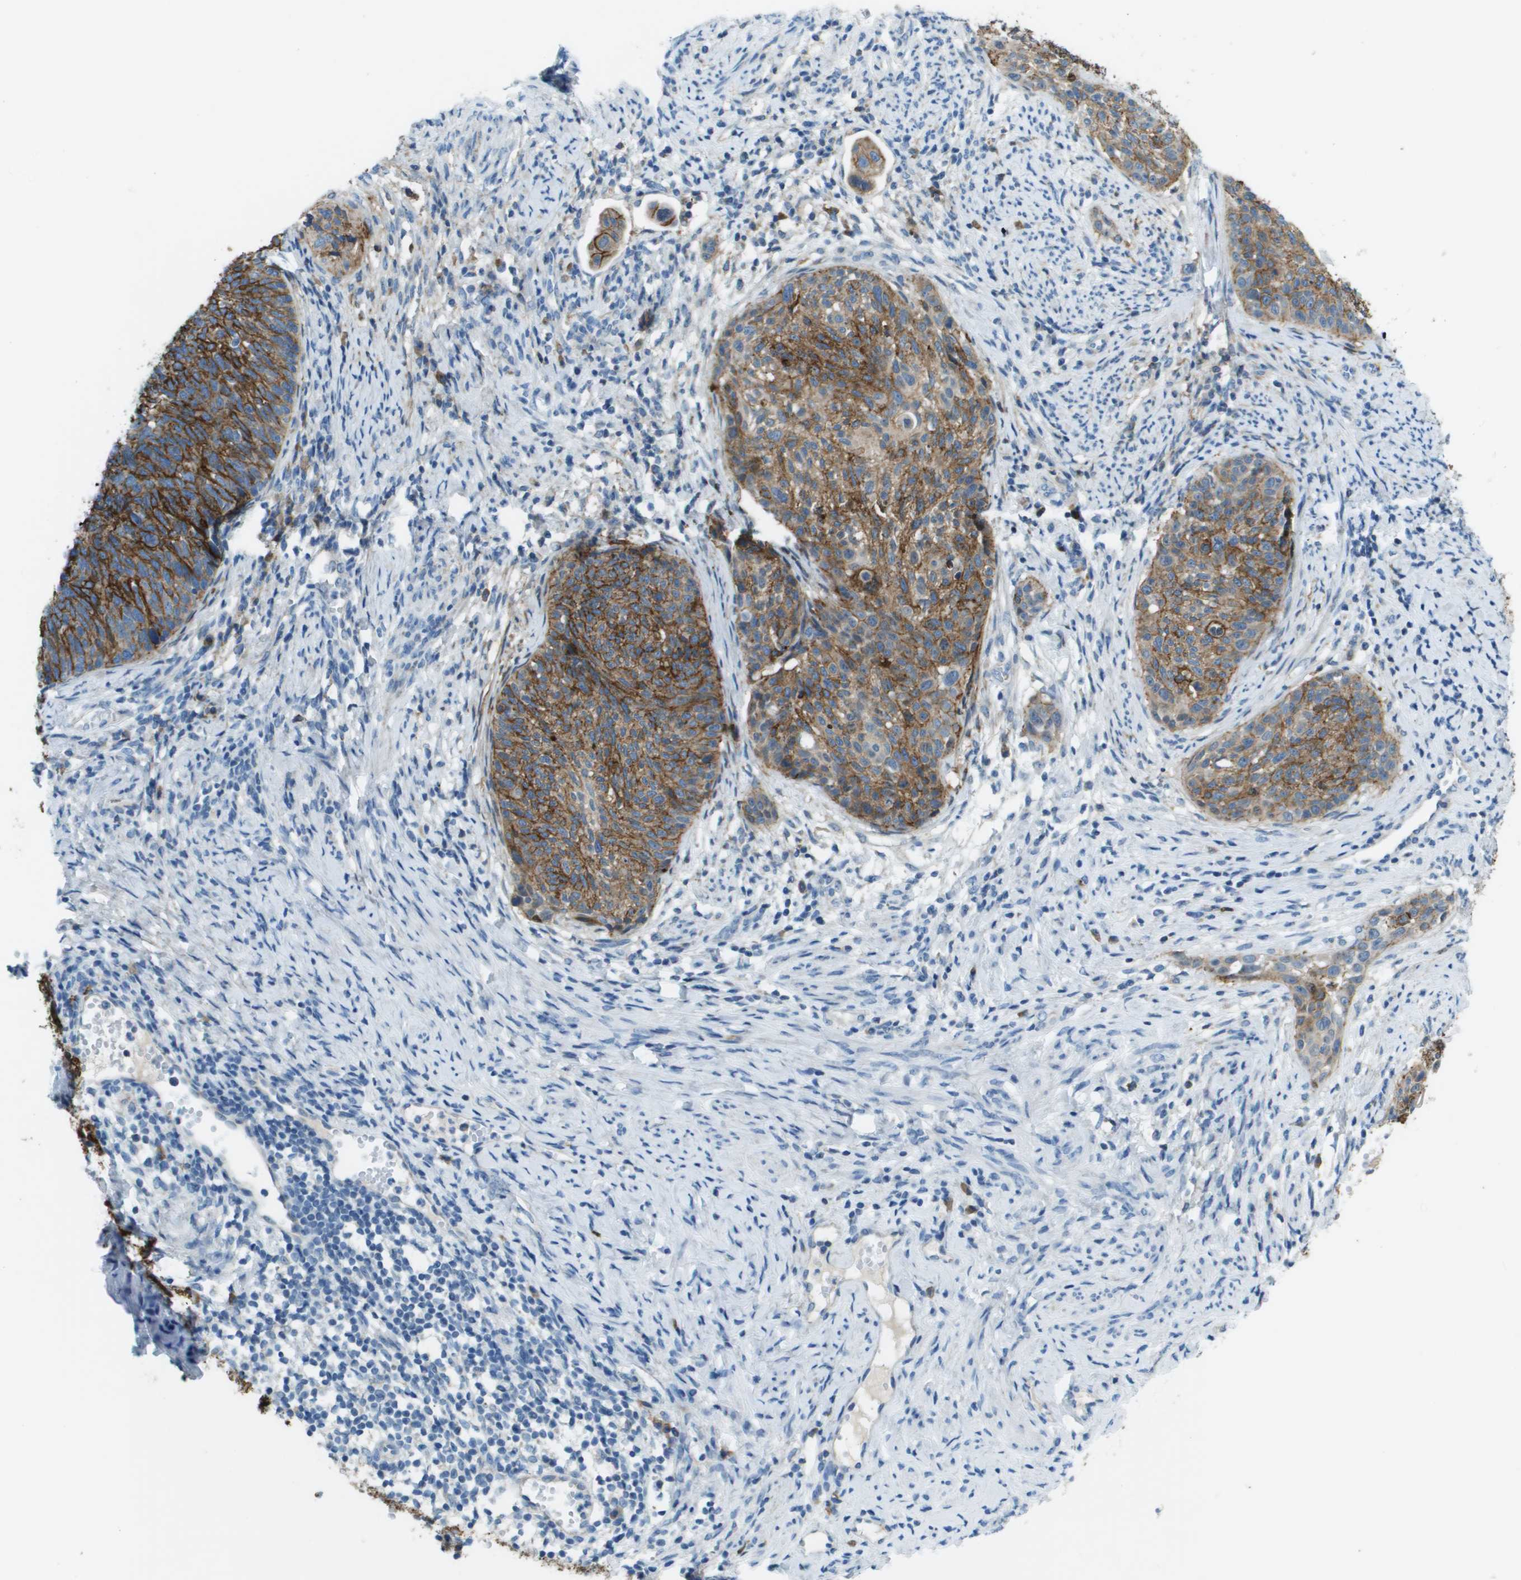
{"staining": {"intensity": "moderate", "quantity": ">75%", "location": "cytoplasmic/membranous"}, "tissue": "cervical cancer", "cell_type": "Tumor cells", "image_type": "cancer", "snomed": [{"axis": "morphology", "description": "Squamous cell carcinoma, NOS"}, {"axis": "topography", "description": "Cervix"}], "caption": "This micrograph demonstrates cervical cancer (squamous cell carcinoma) stained with immunohistochemistry to label a protein in brown. The cytoplasmic/membranous of tumor cells show moderate positivity for the protein. Nuclei are counter-stained blue.", "gene": "SDC1", "patient": {"sex": "female", "age": 70}}